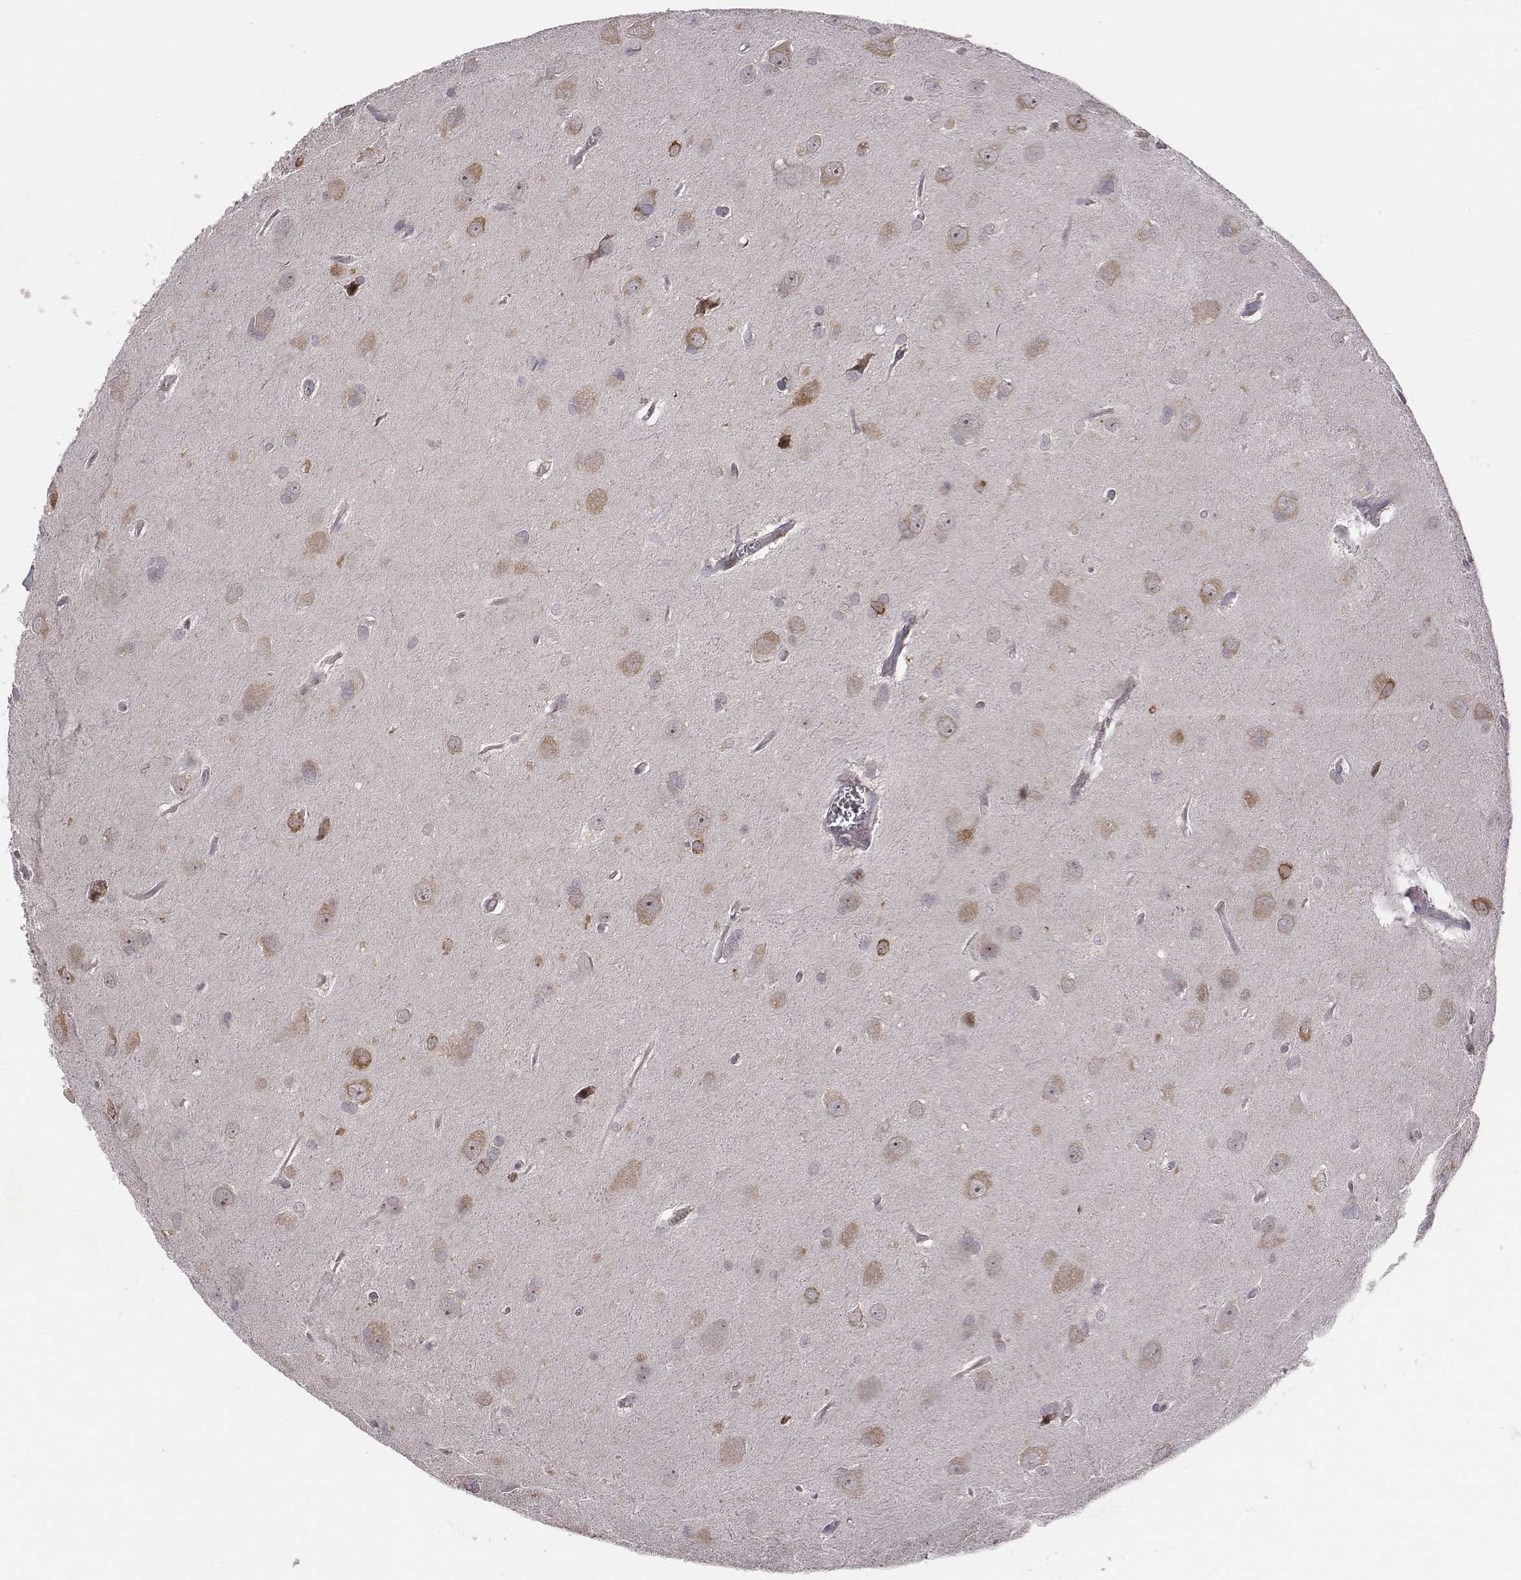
{"staining": {"intensity": "weak", "quantity": ">75%", "location": "cytoplasmic/membranous"}, "tissue": "glioma", "cell_type": "Tumor cells", "image_type": "cancer", "snomed": [{"axis": "morphology", "description": "Glioma, malignant, Low grade"}, {"axis": "topography", "description": "Brain"}], "caption": "Weak cytoplasmic/membranous protein expression is identified in about >75% of tumor cells in glioma. (IHC, brightfield microscopy, high magnification).", "gene": "SMURF2", "patient": {"sex": "male", "age": 58}}